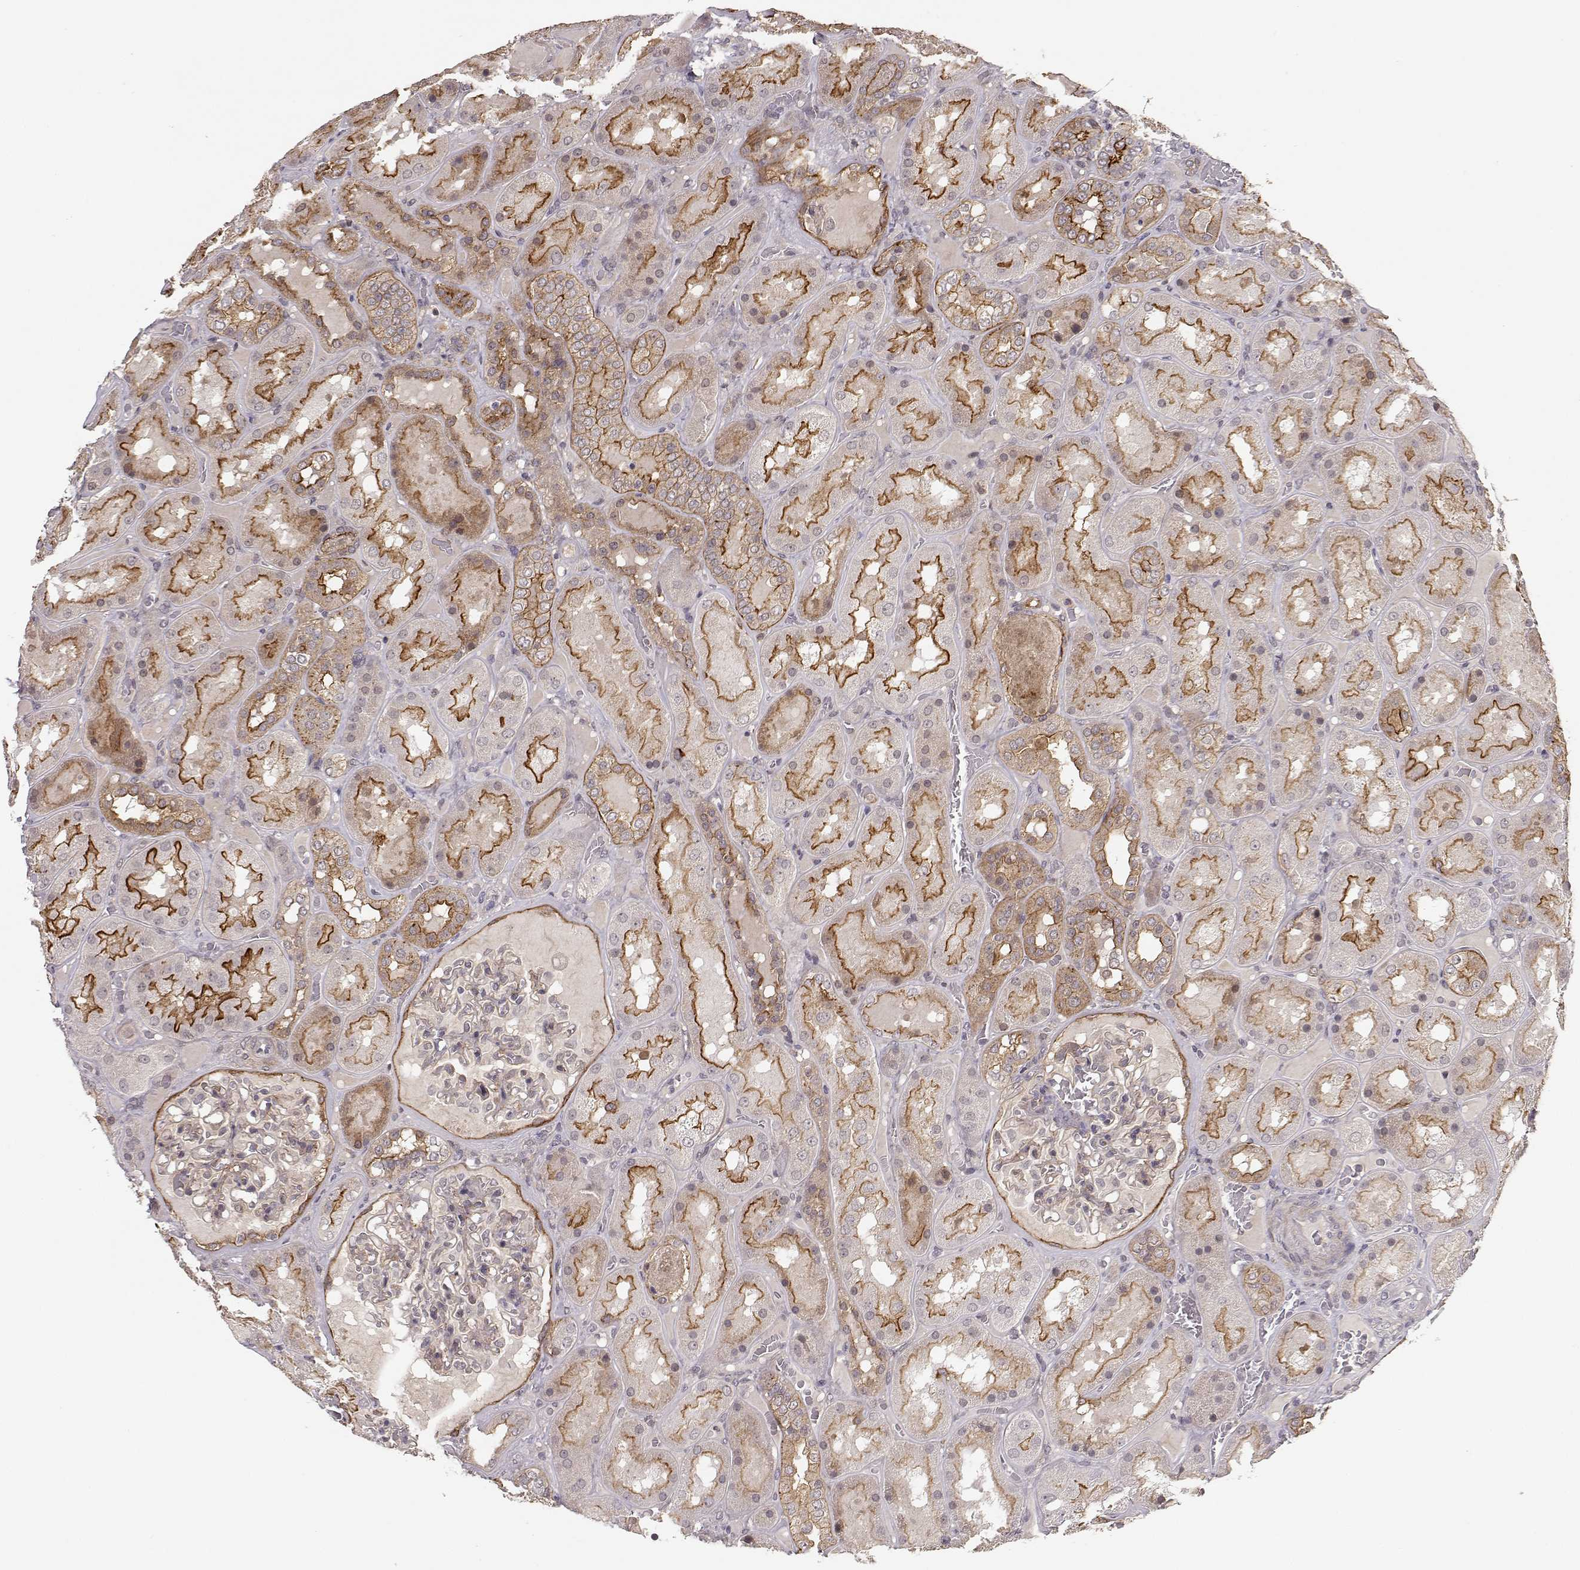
{"staining": {"intensity": "weak", "quantity": "25%-75%", "location": "cytoplasmic/membranous"}, "tissue": "kidney", "cell_type": "Cells in glomeruli", "image_type": "normal", "snomed": [{"axis": "morphology", "description": "Normal tissue, NOS"}, {"axis": "topography", "description": "Kidney"}], "caption": "Protein staining reveals weak cytoplasmic/membranous staining in about 25%-75% of cells in glomeruli in normal kidney.", "gene": "PLEKHG3", "patient": {"sex": "male", "age": 73}}